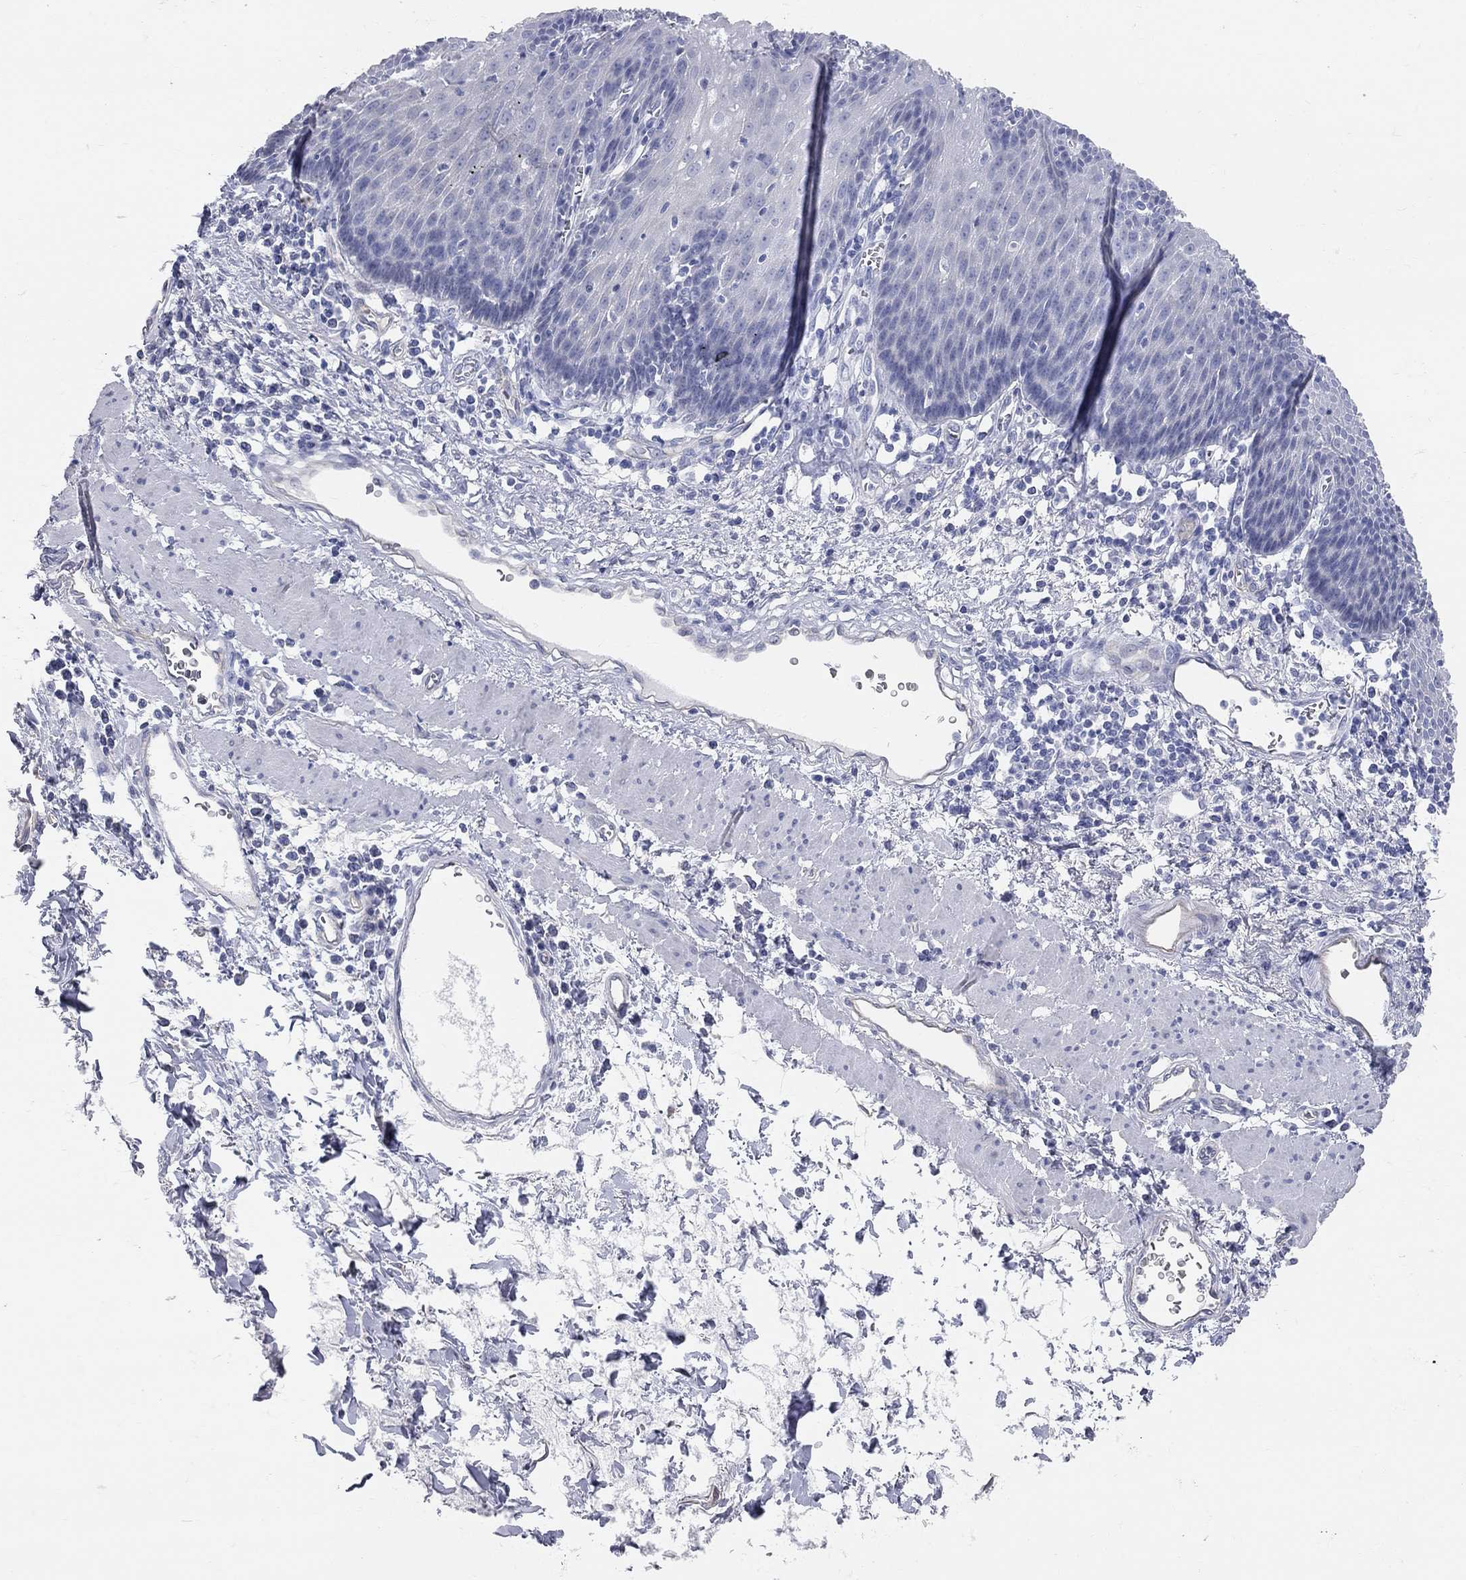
{"staining": {"intensity": "negative", "quantity": "none", "location": "none"}, "tissue": "esophagus", "cell_type": "Squamous epithelial cells", "image_type": "normal", "snomed": [{"axis": "morphology", "description": "Normal tissue, NOS"}, {"axis": "topography", "description": "Esophagus"}], "caption": "Immunohistochemistry (IHC) histopathology image of normal human esophagus stained for a protein (brown), which exhibits no expression in squamous epithelial cells.", "gene": "AOX1", "patient": {"sex": "male", "age": 57}}